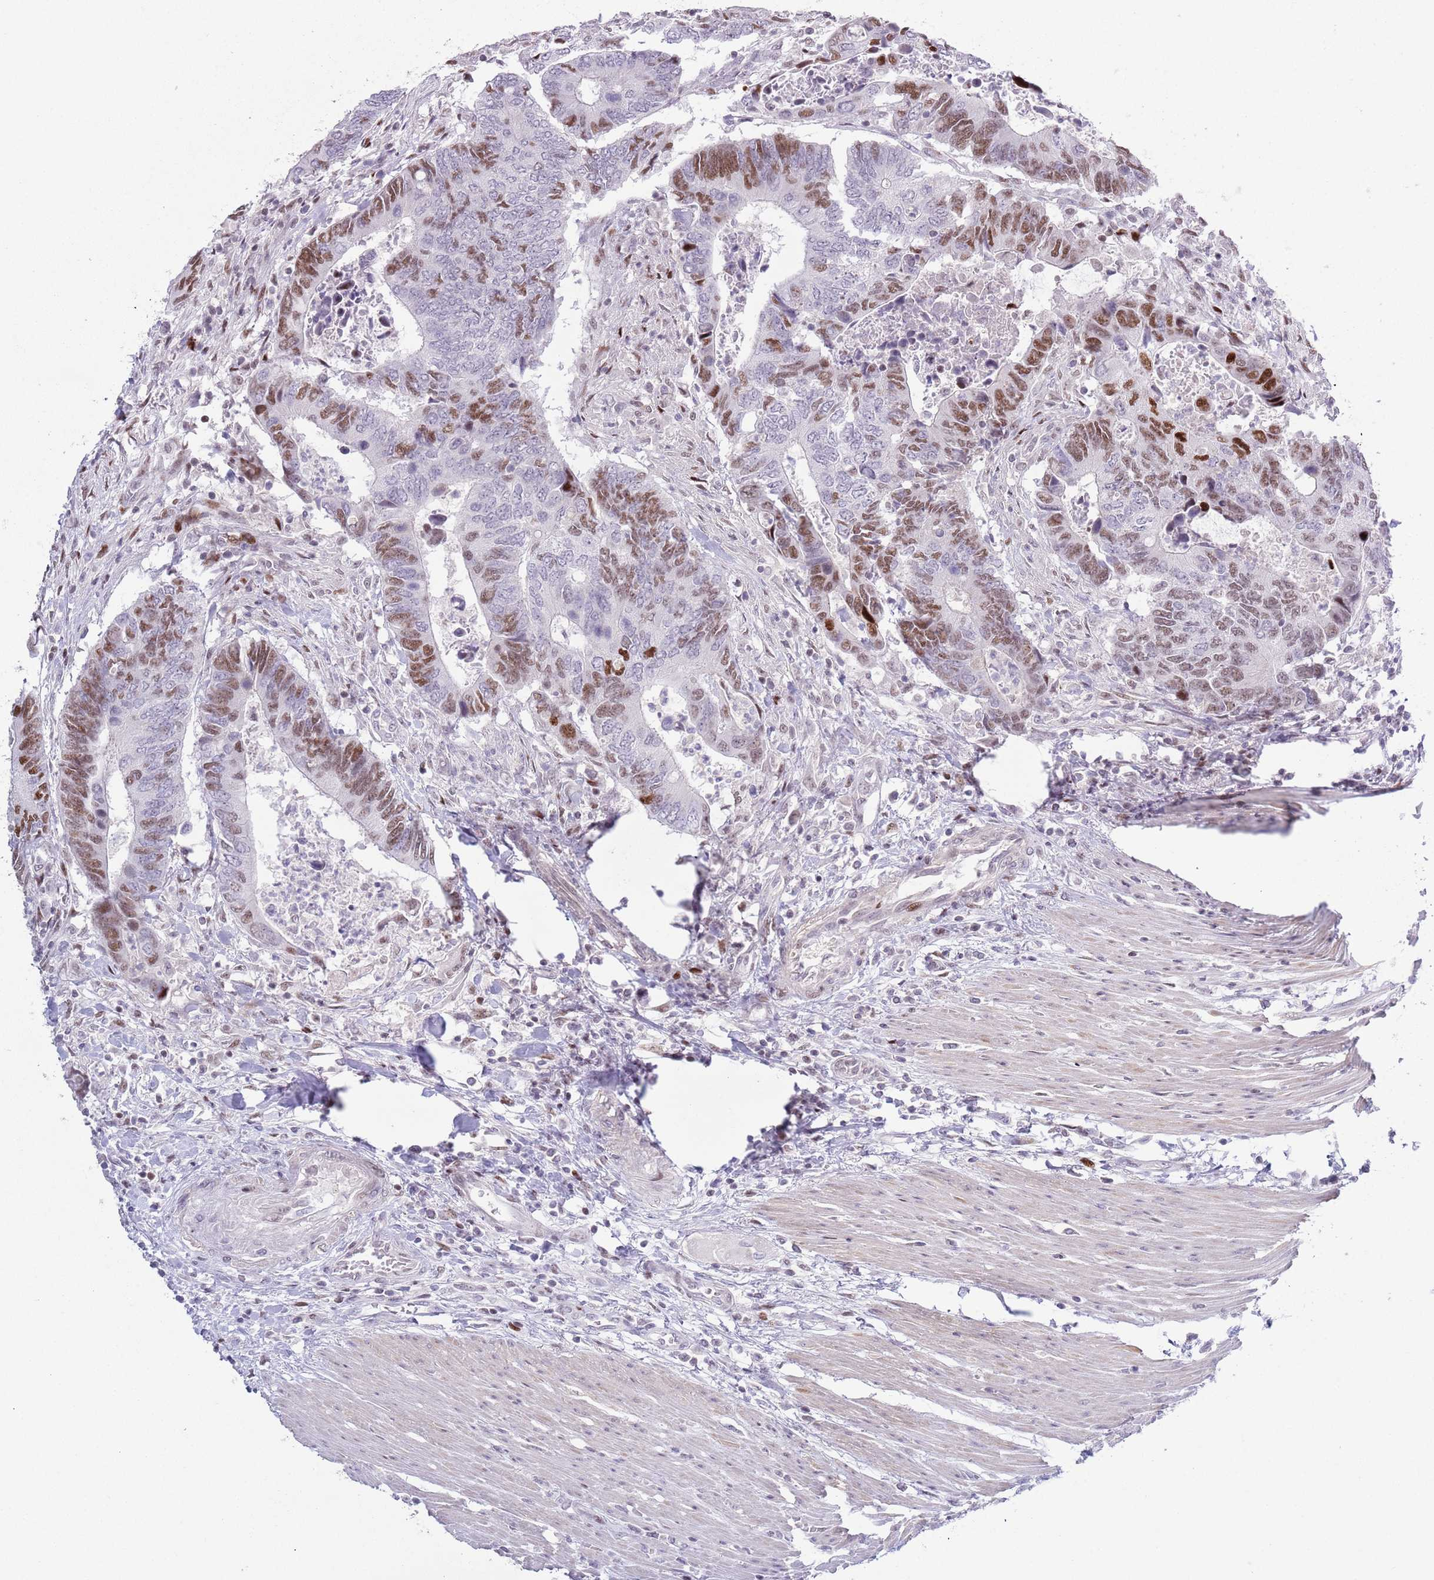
{"staining": {"intensity": "moderate", "quantity": "25%-75%", "location": "nuclear"}, "tissue": "colorectal cancer", "cell_type": "Tumor cells", "image_type": "cancer", "snomed": [{"axis": "morphology", "description": "Adenocarcinoma, NOS"}, {"axis": "topography", "description": "Colon"}], "caption": "DAB immunohistochemical staining of colorectal cancer displays moderate nuclear protein expression in approximately 25%-75% of tumor cells. (DAB (3,3'-diaminobenzidine) IHC, brown staining for protein, blue staining for nuclei).", "gene": "MFSD10", "patient": {"sex": "male", "age": 87}}